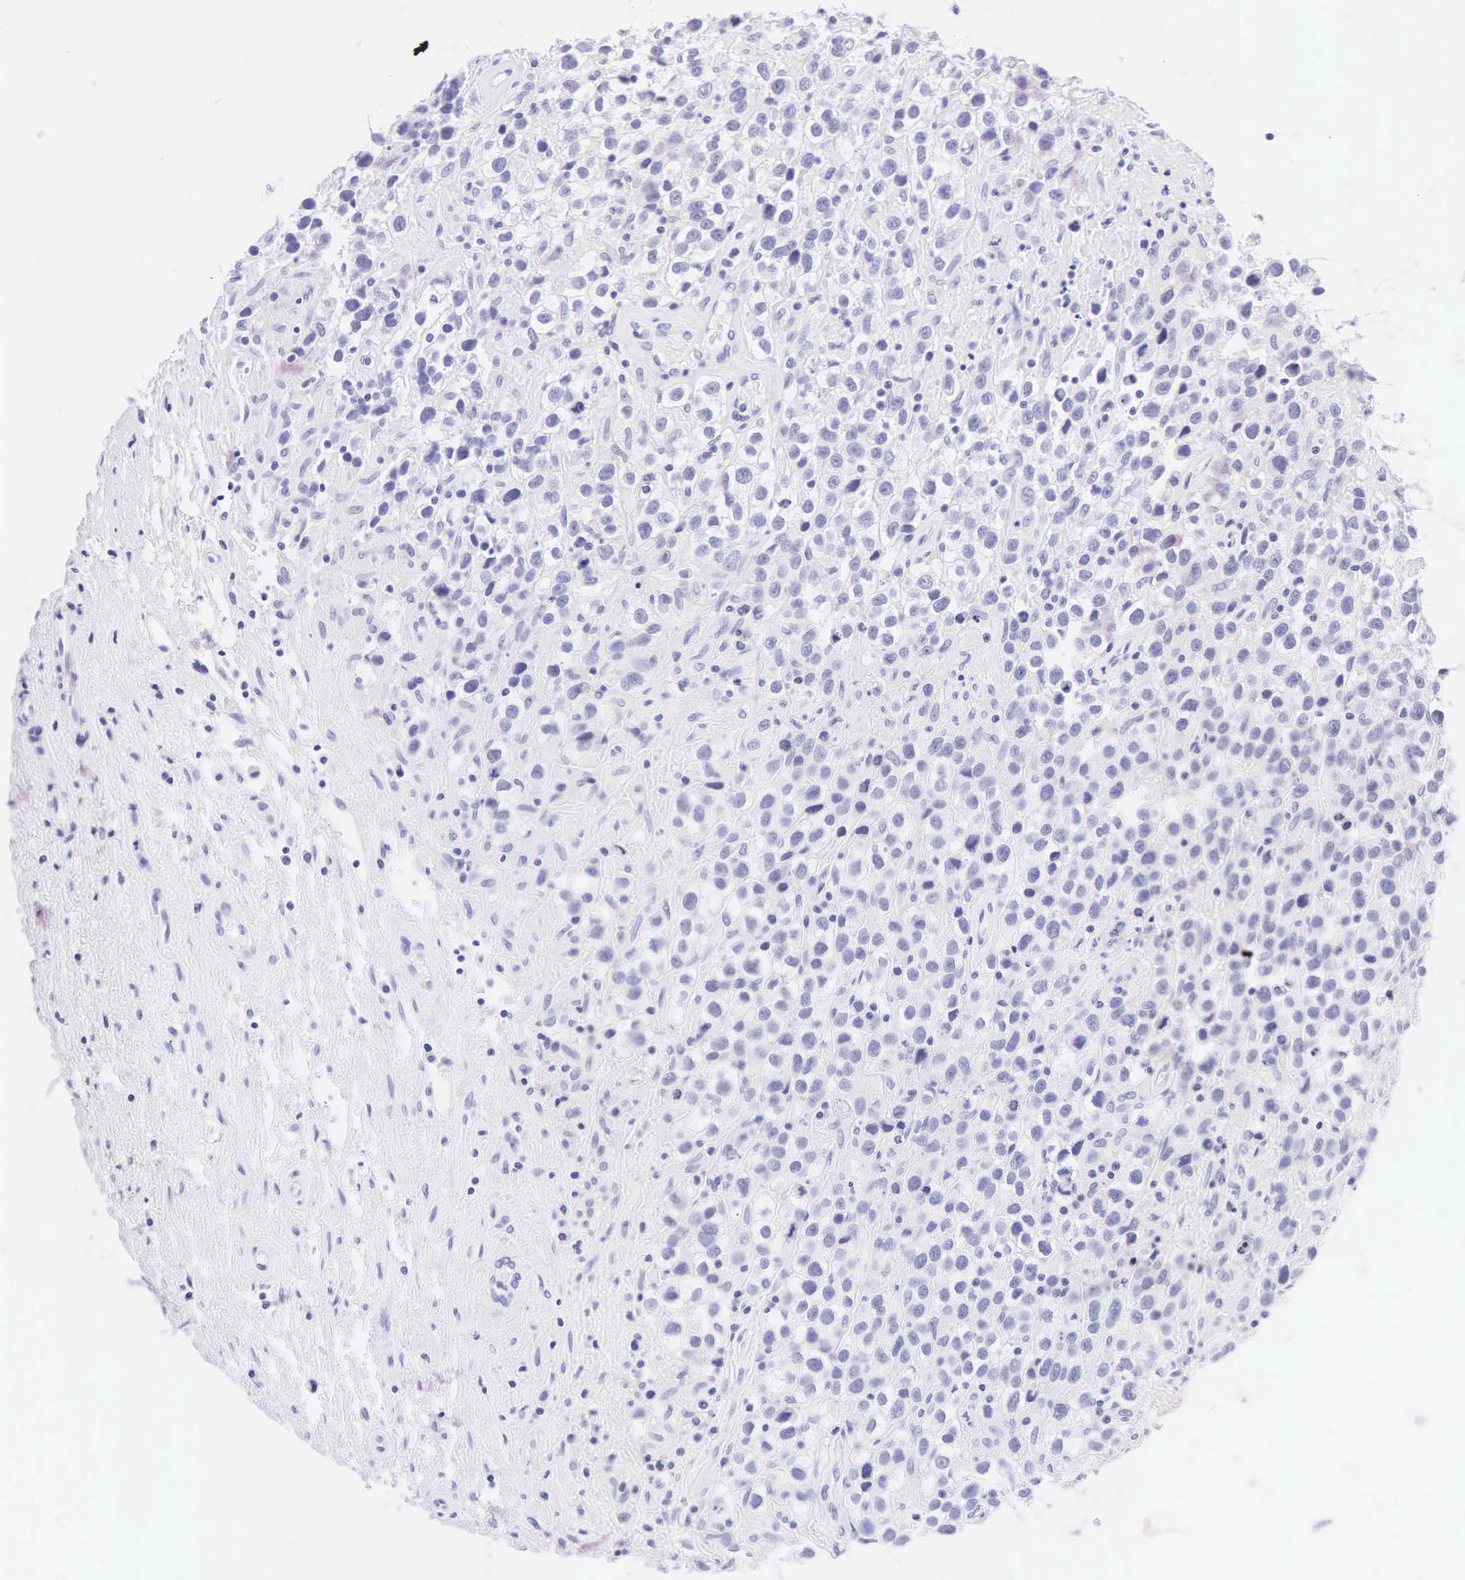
{"staining": {"intensity": "negative", "quantity": "none", "location": "none"}, "tissue": "testis cancer", "cell_type": "Tumor cells", "image_type": "cancer", "snomed": [{"axis": "morphology", "description": "Seminoma, NOS"}, {"axis": "topography", "description": "Testis"}], "caption": "Immunohistochemistry histopathology image of testis seminoma stained for a protein (brown), which shows no staining in tumor cells.", "gene": "KRT20", "patient": {"sex": "male", "age": 43}}